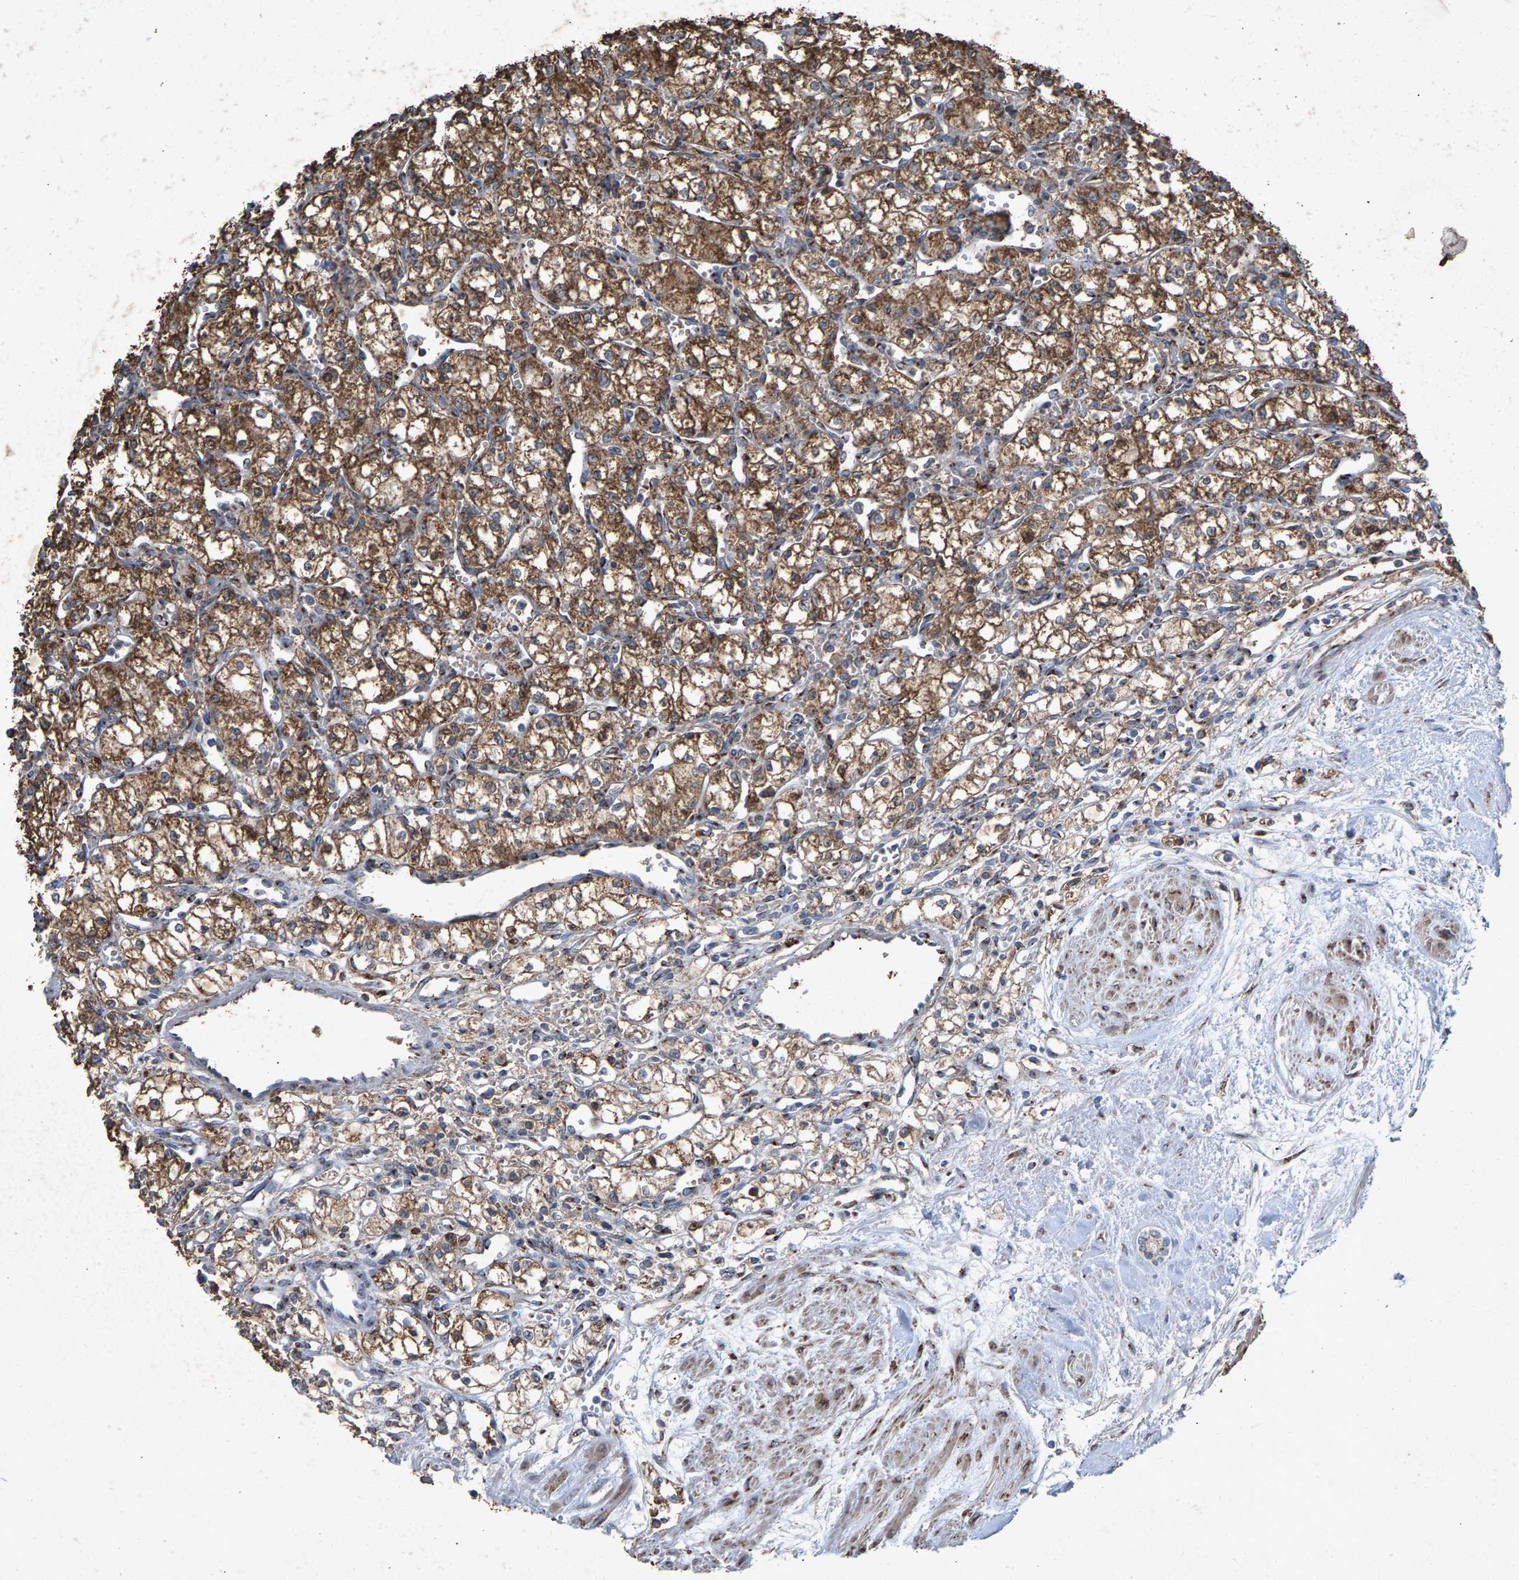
{"staining": {"intensity": "moderate", "quantity": ">75%", "location": "cytoplasmic/membranous"}, "tissue": "renal cancer", "cell_type": "Tumor cells", "image_type": "cancer", "snomed": [{"axis": "morphology", "description": "Normal tissue, NOS"}, {"axis": "morphology", "description": "Adenocarcinoma, NOS"}, {"axis": "topography", "description": "Kidney"}], "caption": "Renal cancer was stained to show a protein in brown. There is medium levels of moderate cytoplasmic/membranous positivity in approximately >75% of tumor cells. The protein of interest is stained brown, and the nuclei are stained in blue (DAB IHC with brightfield microscopy, high magnification).", "gene": "MAN2A1", "patient": {"sex": "male", "age": 59}}